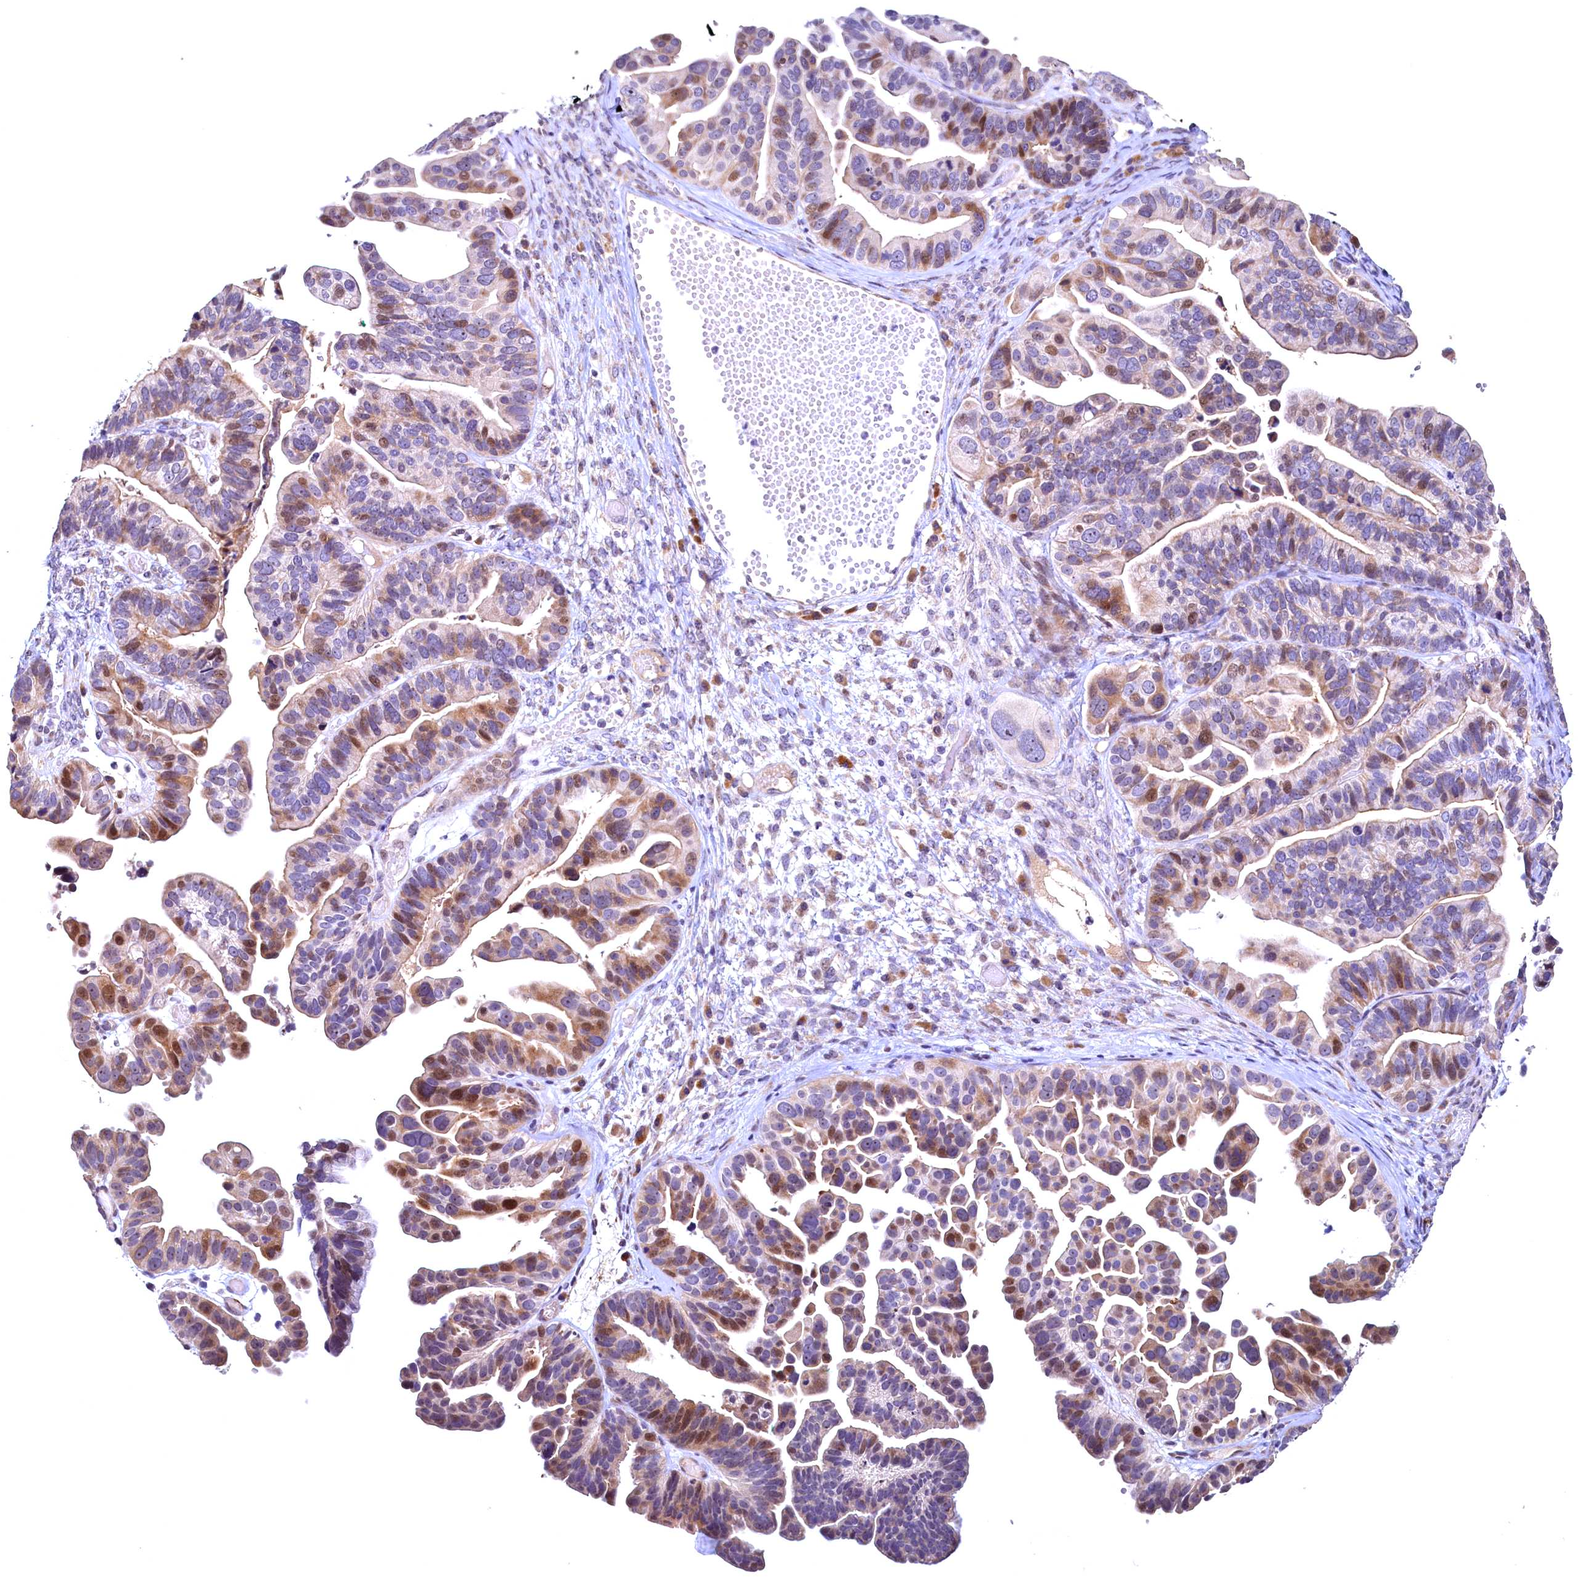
{"staining": {"intensity": "moderate", "quantity": "25%-75%", "location": "nuclear"}, "tissue": "ovarian cancer", "cell_type": "Tumor cells", "image_type": "cancer", "snomed": [{"axis": "morphology", "description": "Cystadenocarcinoma, serous, NOS"}, {"axis": "topography", "description": "Ovary"}], "caption": "Serous cystadenocarcinoma (ovarian) stained for a protein exhibits moderate nuclear positivity in tumor cells.", "gene": "LATS2", "patient": {"sex": "female", "age": 56}}